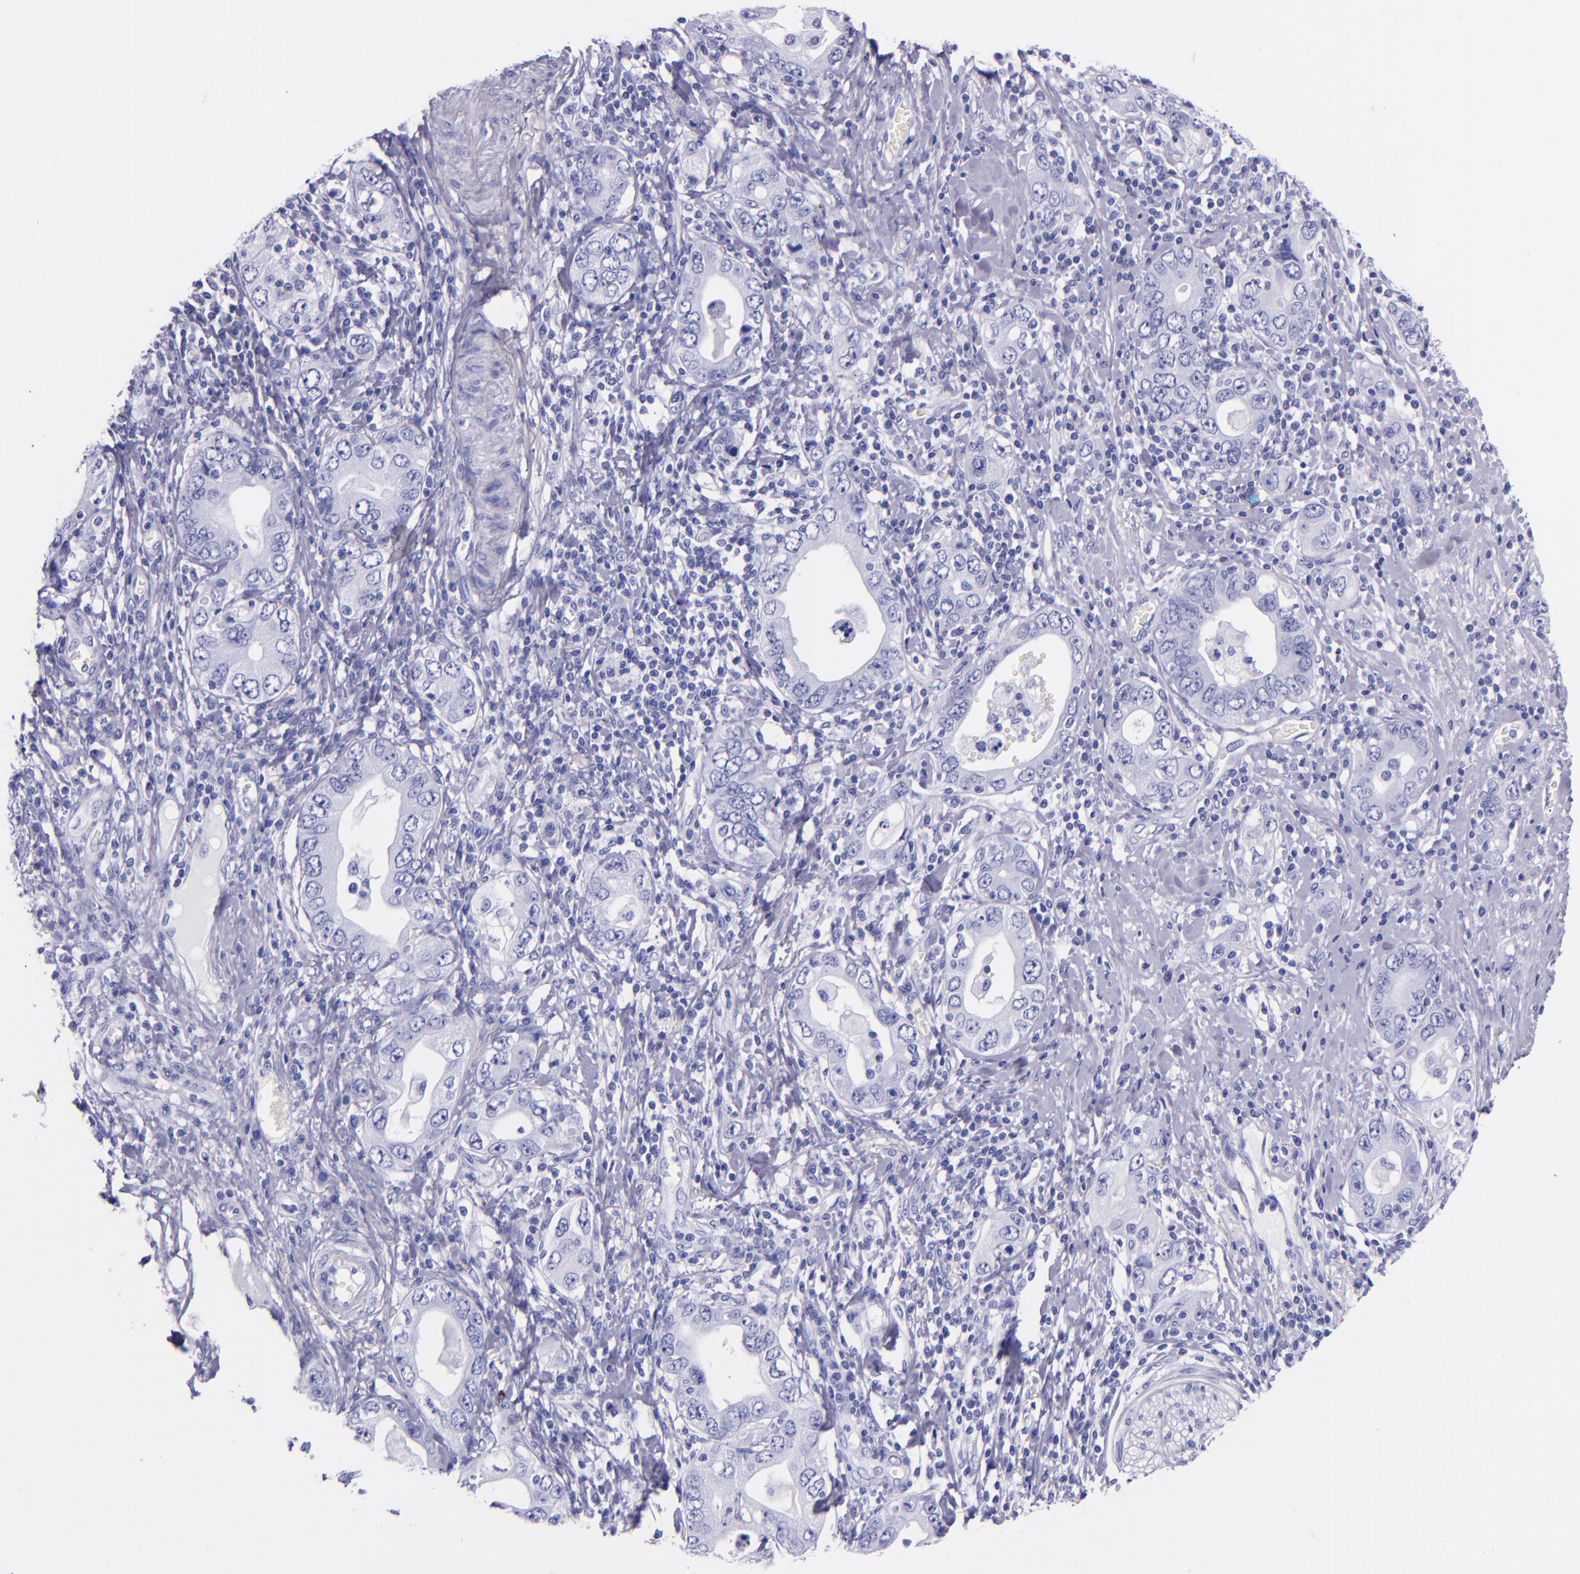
{"staining": {"intensity": "negative", "quantity": "none", "location": "none"}, "tissue": "stomach cancer", "cell_type": "Tumor cells", "image_type": "cancer", "snomed": [{"axis": "morphology", "description": "Adenocarcinoma, NOS"}, {"axis": "topography", "description": "Stomach, lower"}], "caption": "Tumor cells are negative for brown protein staining in stomach adenocarcinoma. Nuclei are stained in blue.", "gene": "LAG3", "patient": {"sex": "female", "age": 93}}